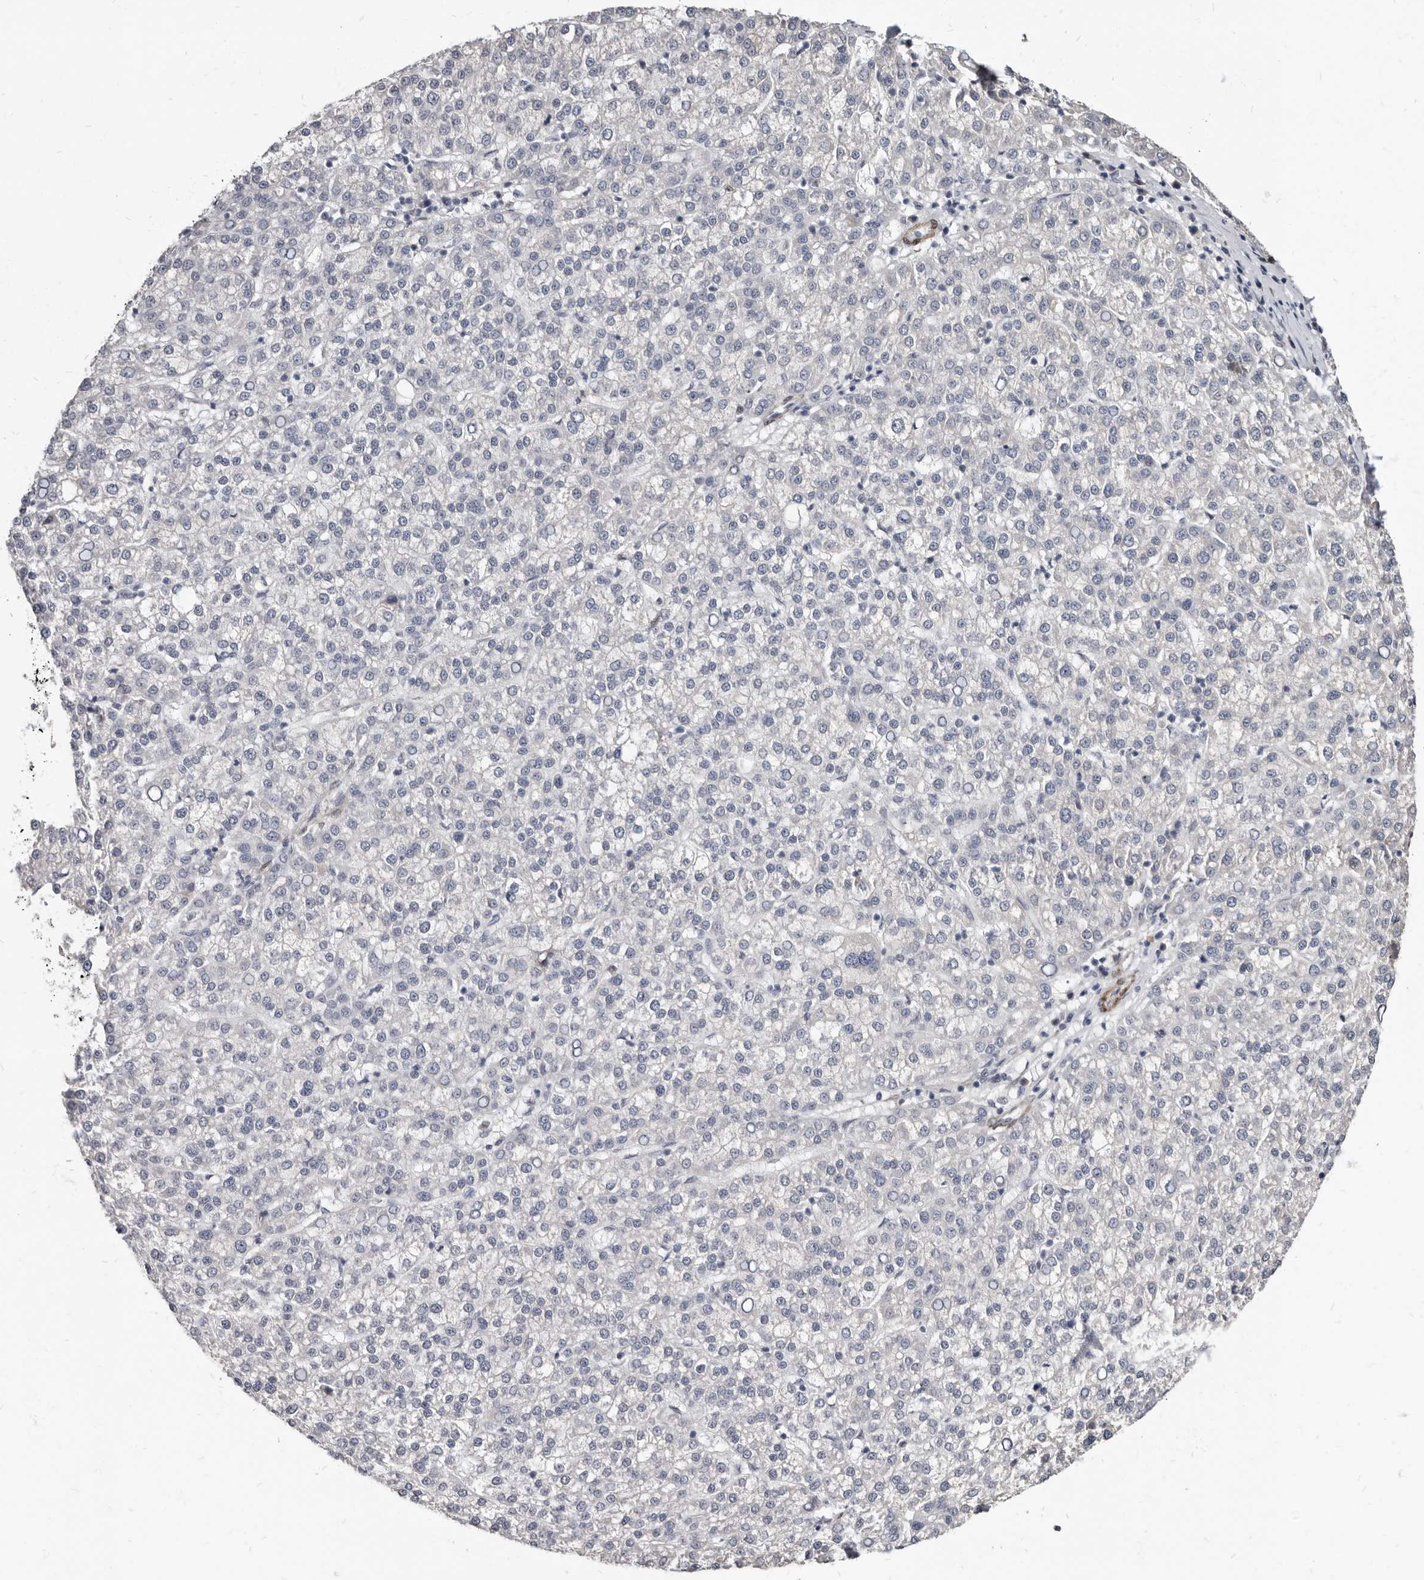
{"staining": {"intensity": "negative", "quantity": "none", "location": "none"}, "tissue": "liver cancer", "cell_type": "Tumor cells", "image_type": "cancer", "snomed": [{"axis": "morphology", "description": "Carcinoma, Hepatocellular, NOS"}, {"axis": "topography", "description": "Liver"}], "caption": "Immunohistochemistry (IHC) micrograph of neoplastic tissue: human liver cancer (hepatocellular carcinoma) stained with DAB (3,3'-diaminobenzidine) shows no significant protein staining in tumor cells.", "gene": "MRGPRF", "patient": {"sex": "female", "age": 58}}